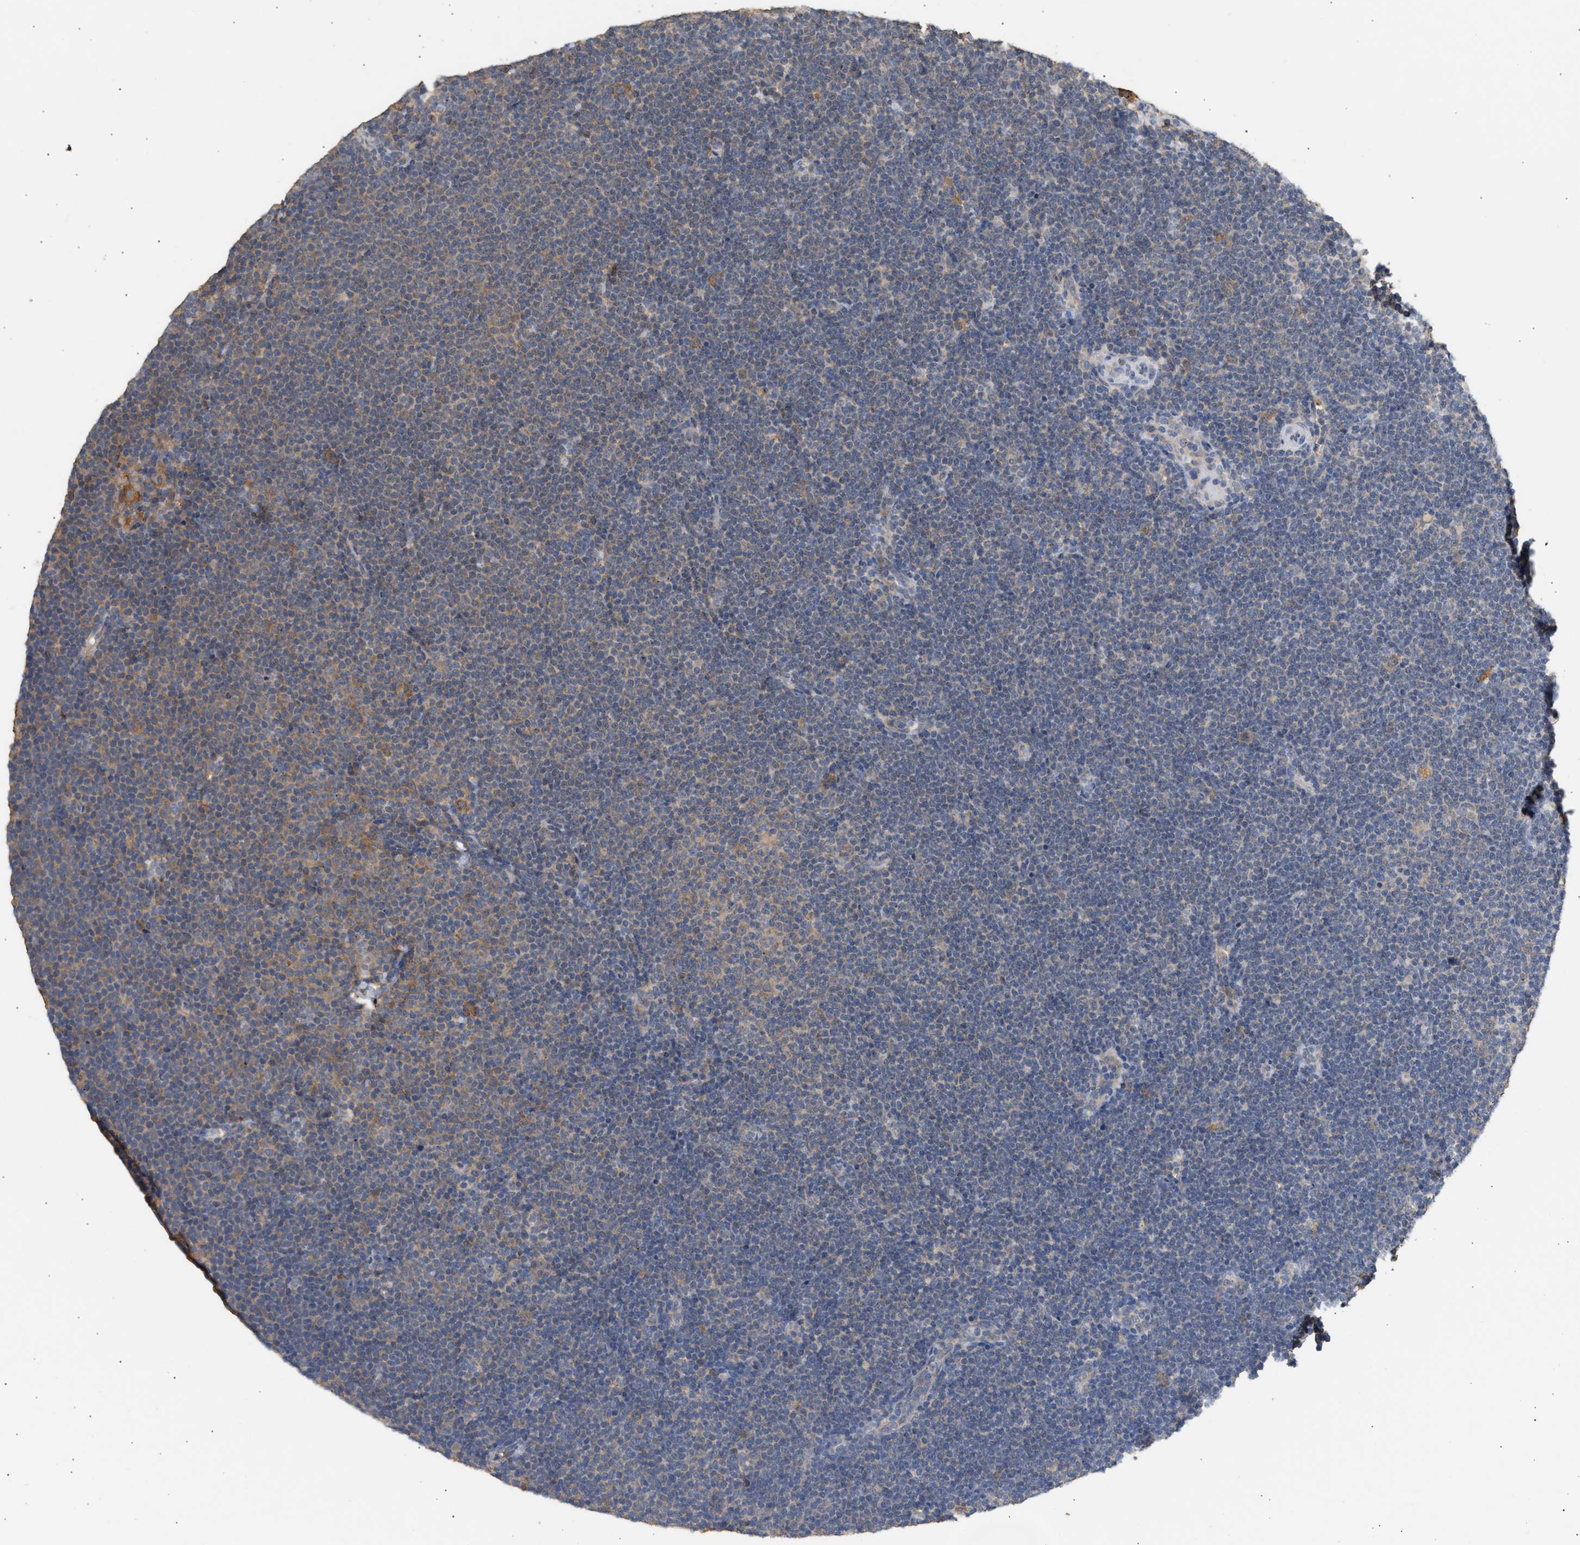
{"staining": {"intensity": "moderate", "quantity": "25%-75%", "location": "cytoplasmic/membranous"}, "tissue": "lymphoma", "cell_type": "Tumor cells", "image_type": "cancer", "snomed": [{"axis": "morphology", "description": "Malignant lymphoma, non-Hodgkin's type, Low grade"}, {"axis": "topography", "description": "Lymph node"}], "caption": "Human lymphoma stained with a protein marker displays moderate staining in tumor cells.", "gene": "GCN1", "patient": {"sex": "female", "age": 53}}